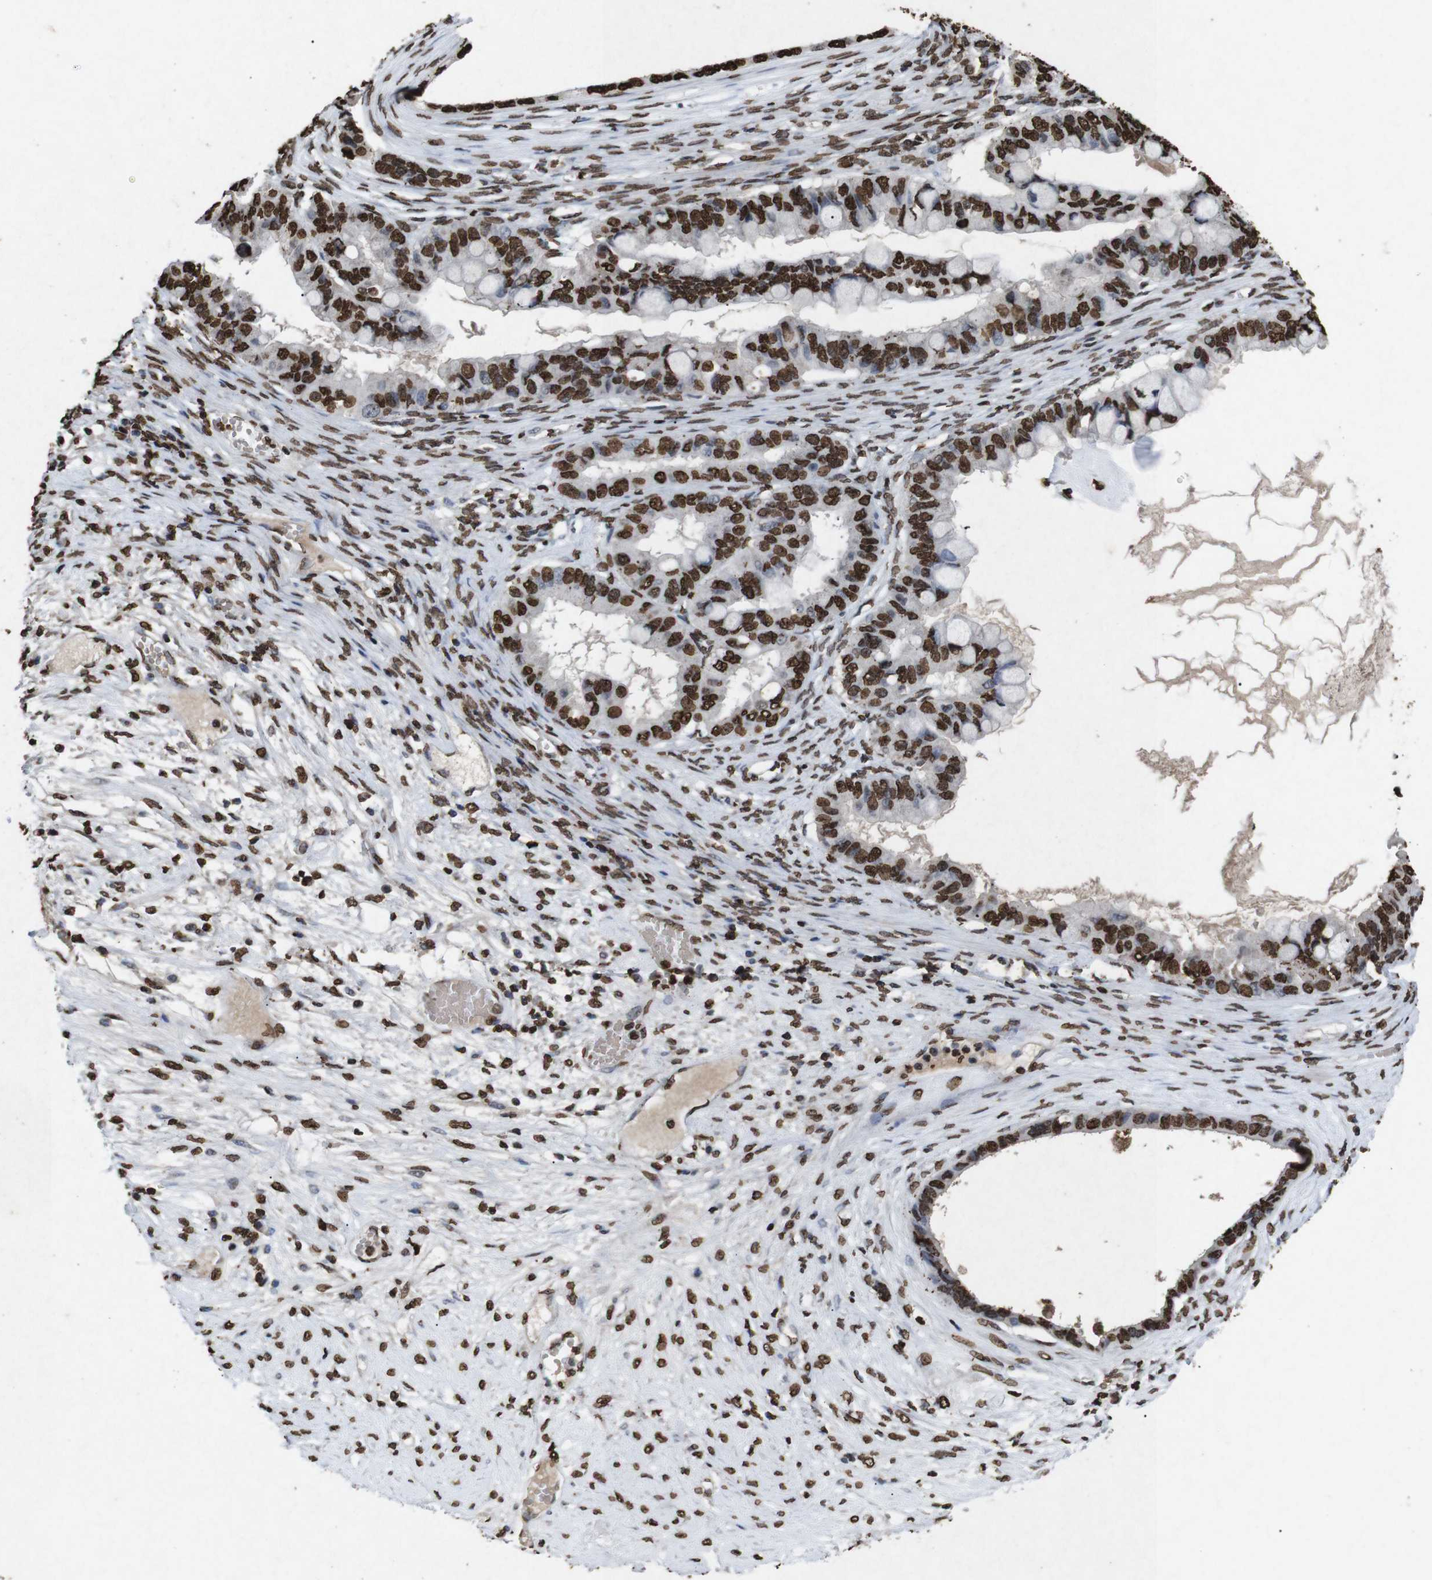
{"staining": {"intensity": "strong", "quantity": ">75%", "location": "nuclear"}, "tissue": "ovarian cancer", "cell_type": "Tumor cells", "image_type": "cancer", "snomed": [{"axis": "morphology", "description": "Cystadenocarcinoma, mucinous, NOS"}, {"axis": "topography", "description": "Ovary"}], "caption": "This histopathology image reveals immunohistochemistry staining of ovarian cancer, with high strong nuclear positivity in approximately >75% of tumor cells.", "gene": "MDM2", "patient": {"sex": "female", "age": 80}}